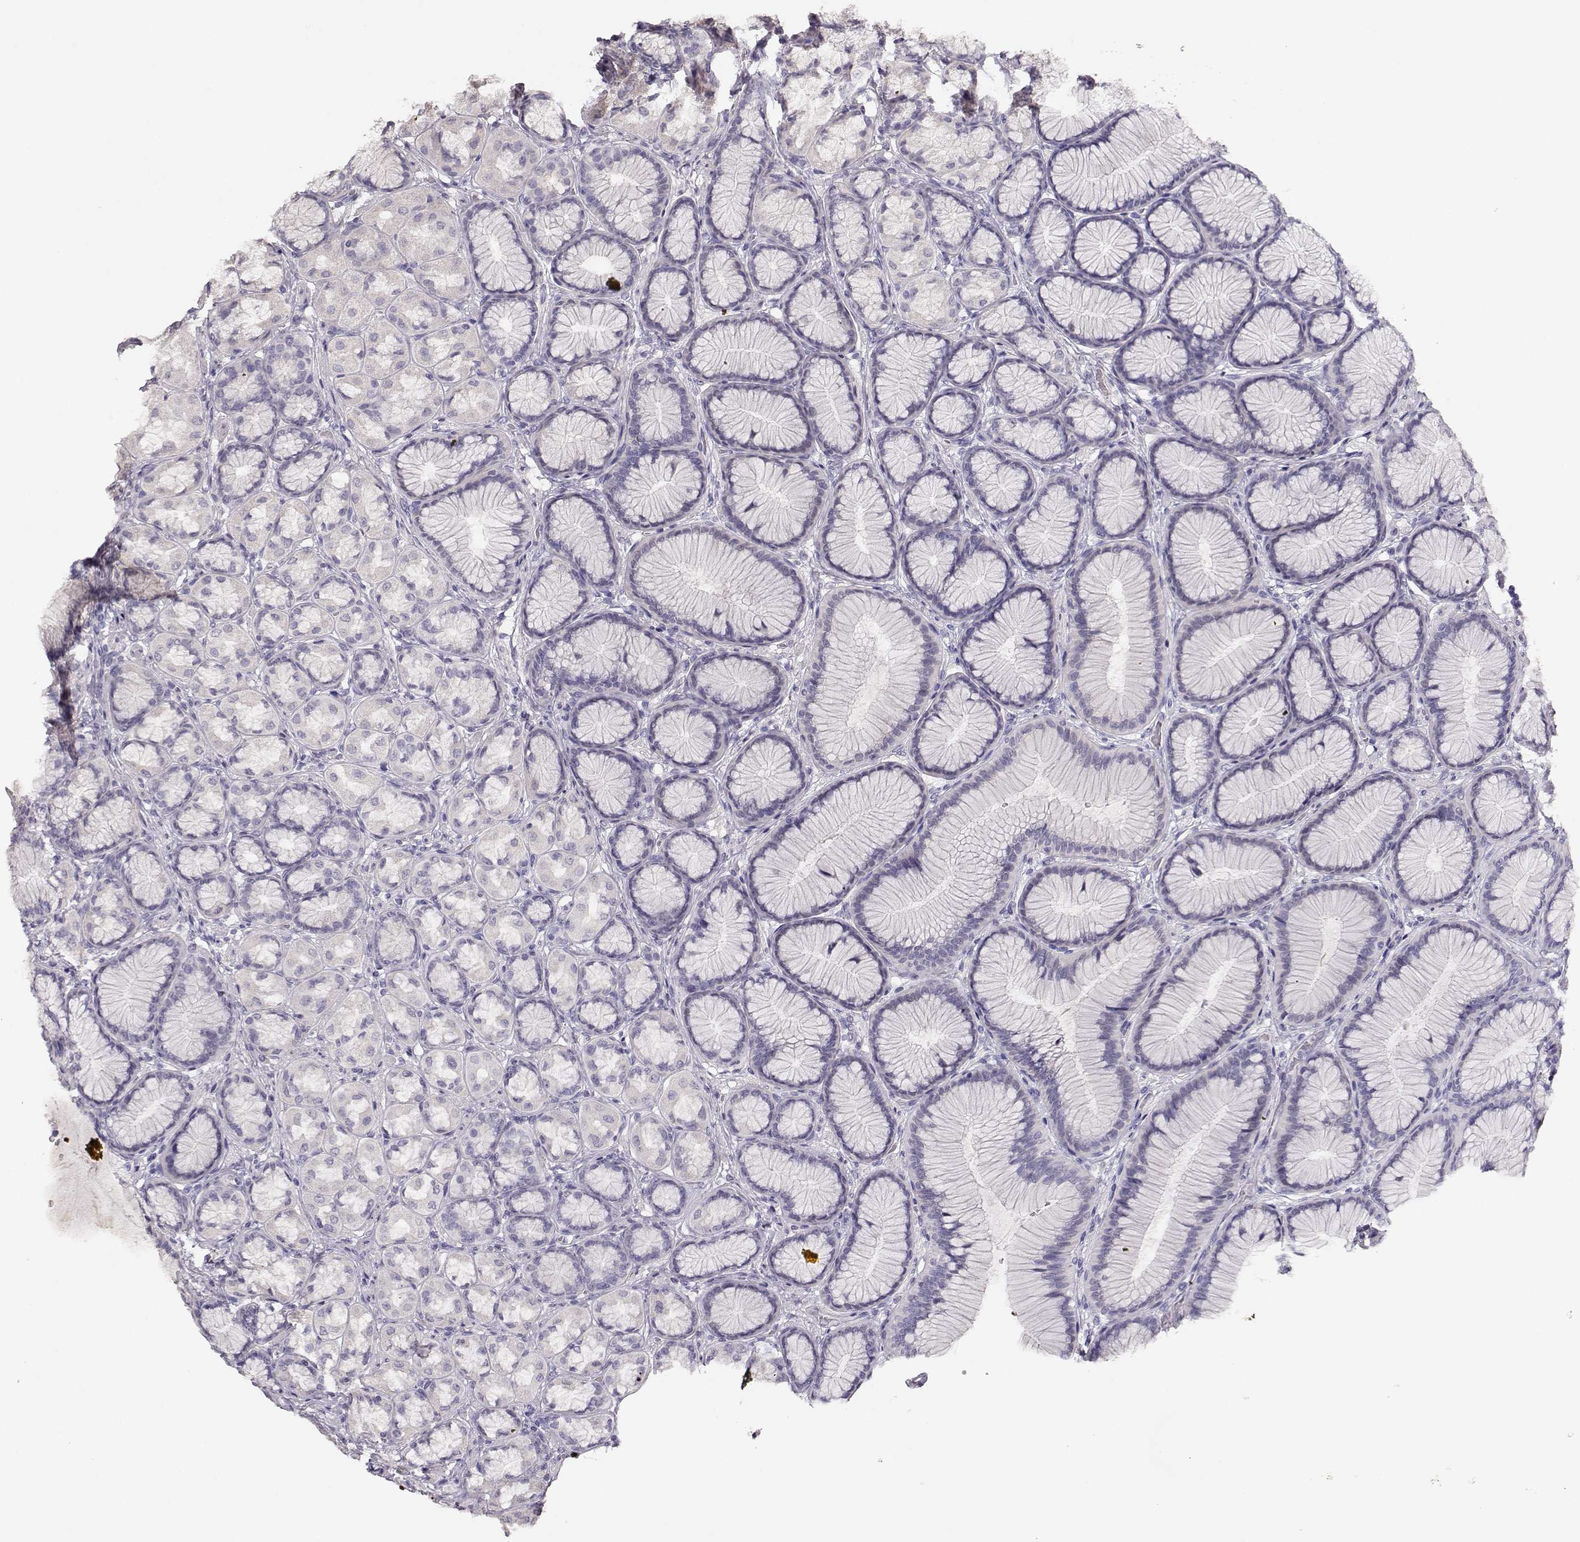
{"staining": {"intensity": "negative", "quantity": "none", "location": "none"}, "tissue": "stomach", "cell_type": "Glandular cells", "image_type": "normal", "snomed": [{"axis": "morphology", "description": "Normal tissue, NOS"}, {"axis": "morphology", "description": "Adenocarcinoma, NOS"}, {"axis": "morphology", "description": "Adenocarcinoma, High grade"}, {"axis": "topography", "description": "Stomach, upper"}, {"axis": "topography", "description": "Stomach"}], "caption": "A high-resolution histopathology image shows immunohistochemistry (IHC) staining of unremarkable stomach, which reveals no significant expression in glandular cells. The staining was performed using DAB (3,3'-diaminobenzidine) to visualize the protein expression in brown, while the nuclei were stained in blue with hematoxylin (Magnification: 20x).", "gene": "MAGEC1", "patient": {"sex": "female", "age": 65}}